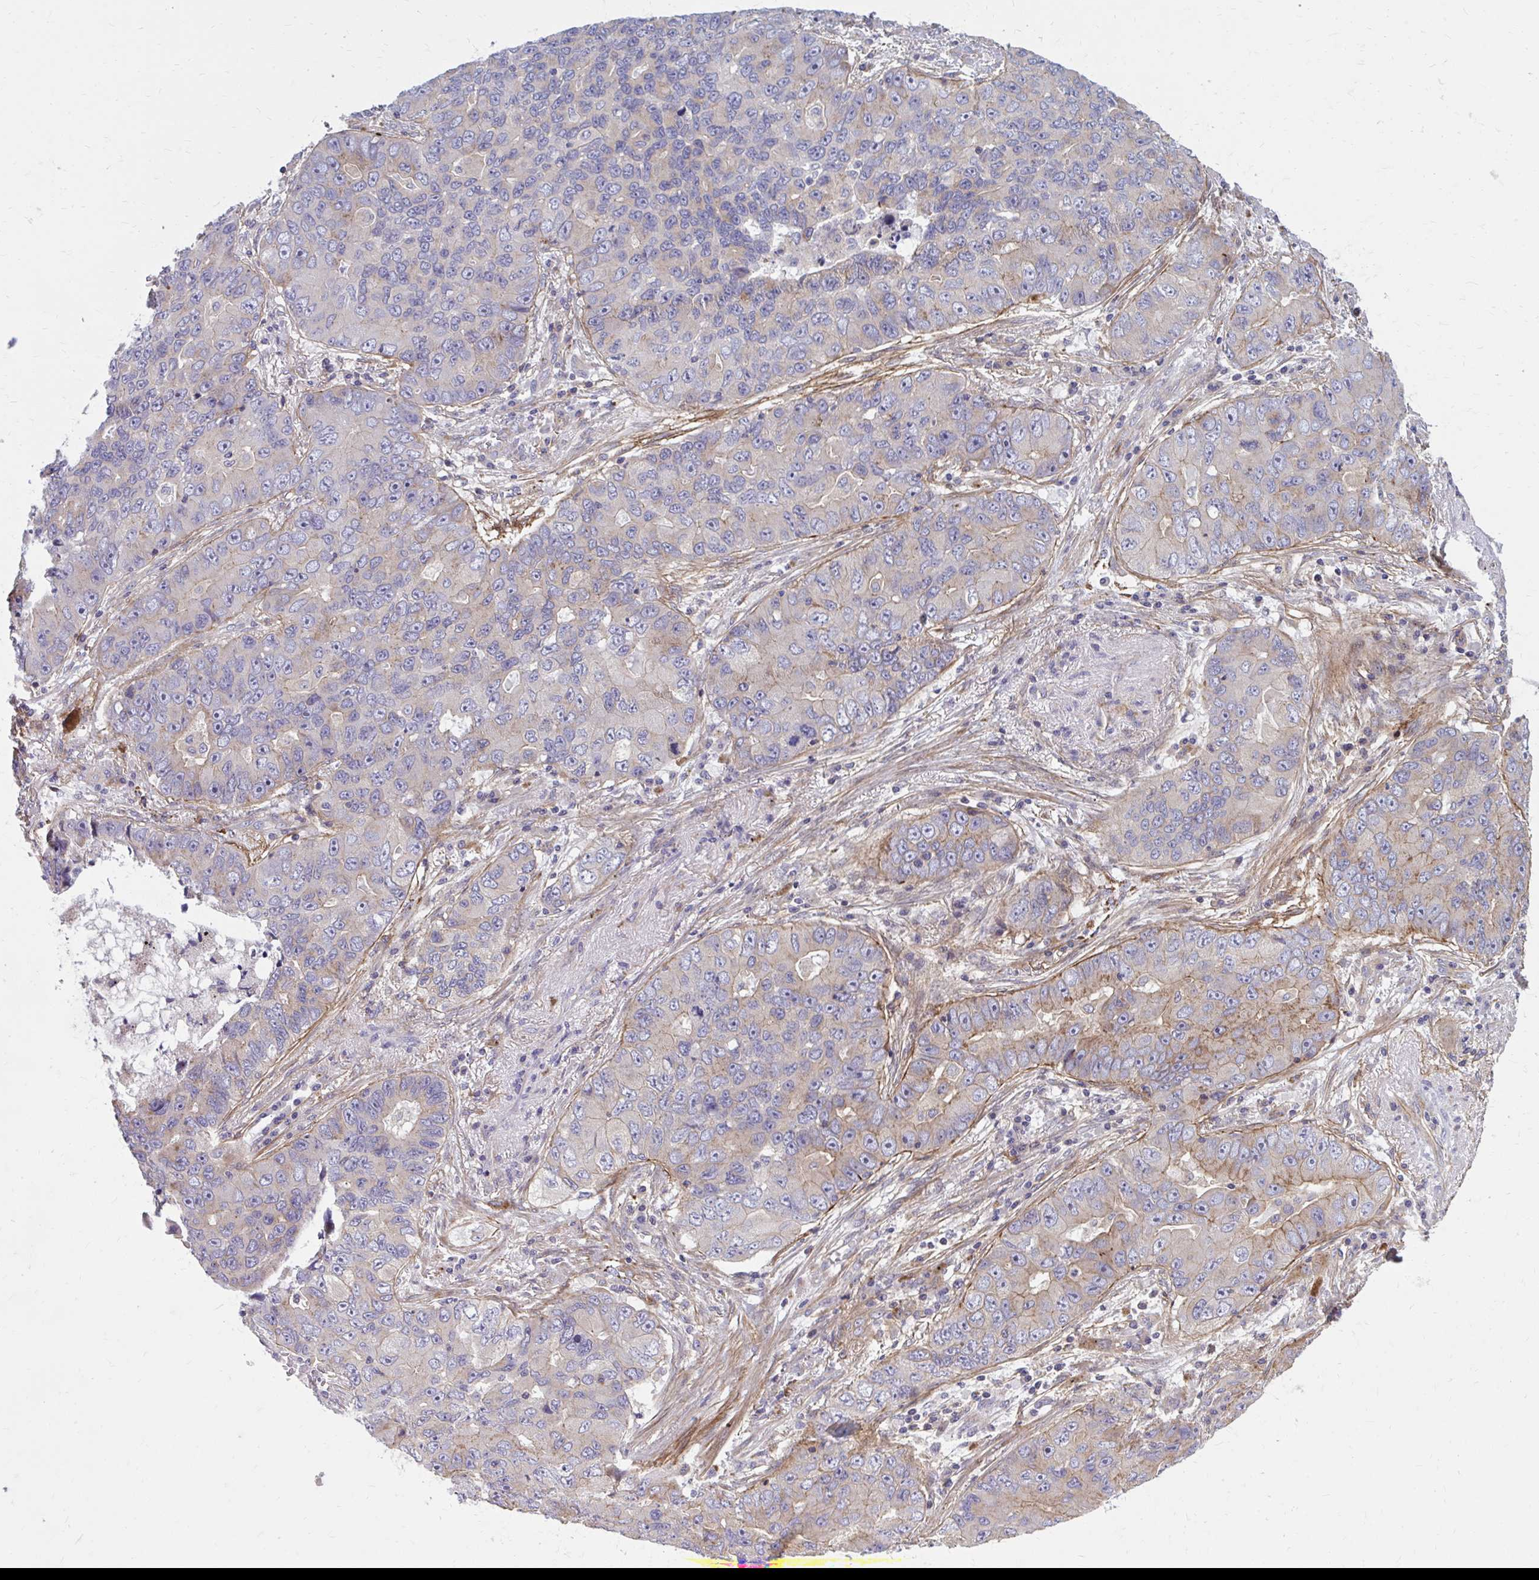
{"staining": {"intensity": "weak", "quantity": "<25%", "location": "cytoplasmic/membranous"}, "tissue": "lung cancer", "cell_type": "Tumor cells", "image_type": "cancer", "snomed": [{"axis": "morphology", "description": "Adenocarcinoma, NOS"}, {"axis": "morphology", "description": "Adenocarcinoma, metastatic, NOS"}, {"axis": "topography", "description": "Lymph node"}, {"axis": "topography", "description": "Lung"}], "caption": "Human lung cancer (metastatic adenocarcinoma) stained for a protein using IHC displays no staining in tumor cells.", "gene": "FAP", "patient": {"sex": "female", "age": 54}}